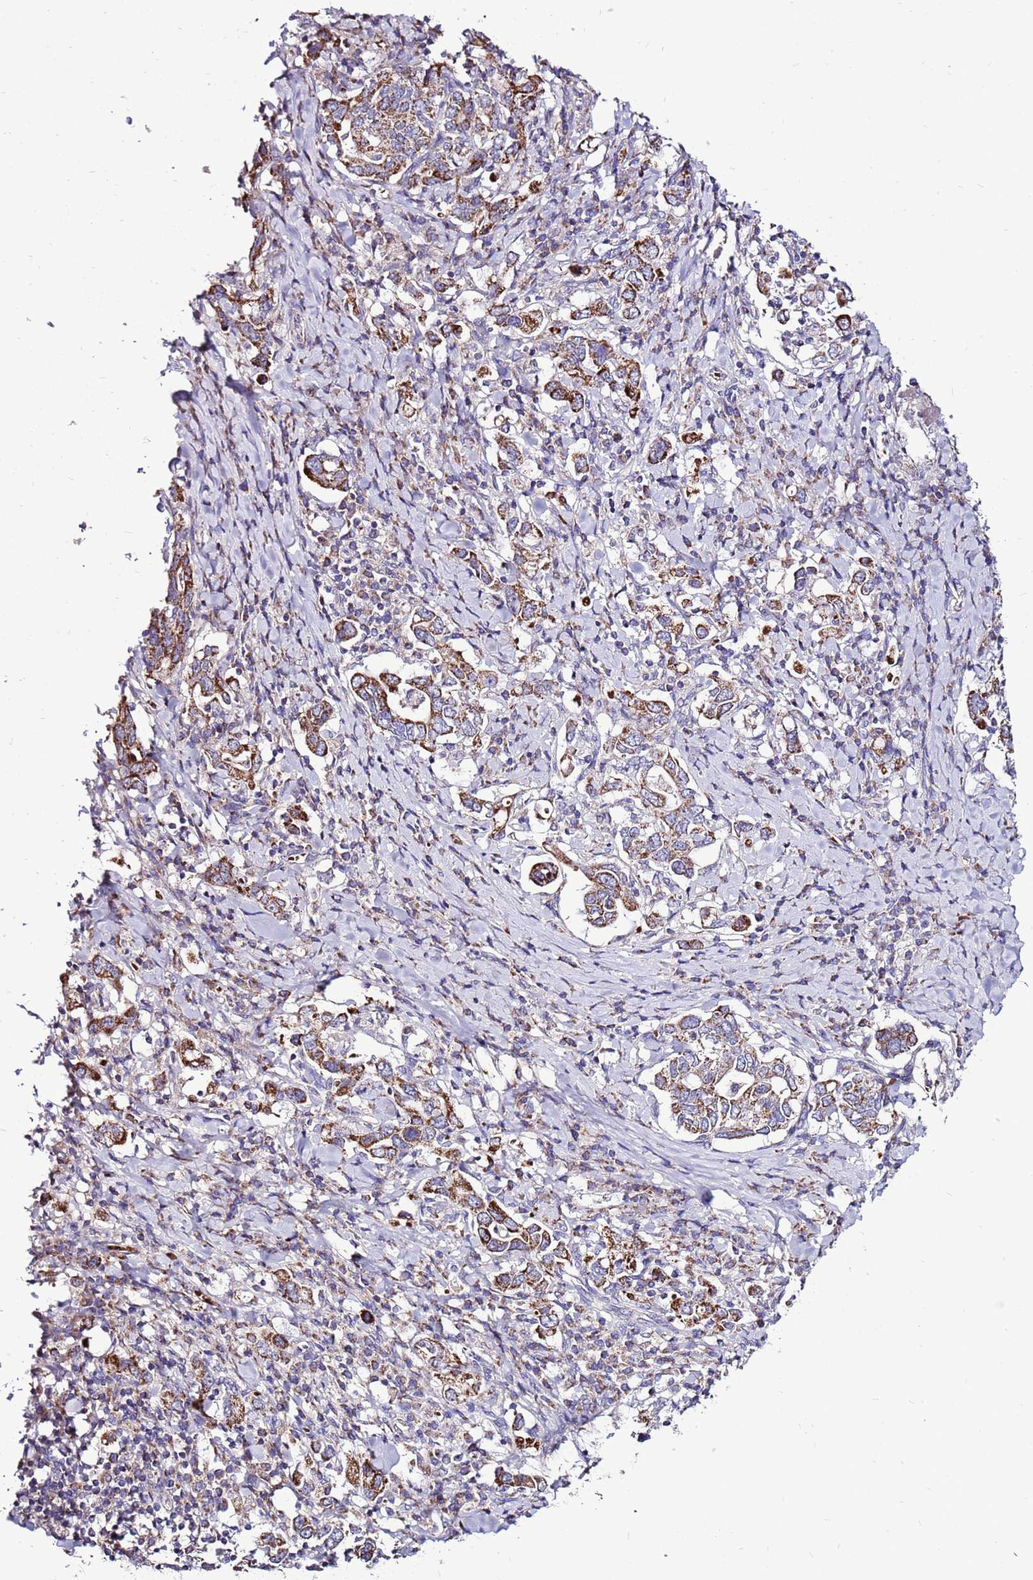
{"staining": {"intensity": "moderate", "quantity": ">75%", "location": "cytoplasmic/membranous"}, "tissue": "stomach cancer", "cell_type": "Tumor cells", "image_type": "cancer", "snomed": [{"axis": "morphology", "description": "Adenocarcinoma, NOS"}, {"axis": "topography", "description": "Stomach, upper"}, {"axis": "topography", "description": "Stomach"}], "caption": "A brown stain highlights moderate cytoplasmic/membranous positivity of a protein in human stomach cancer tumor cells. Nuclei are stained in blue.", "gene": "SPSB3", "patient": {"sex": "male", "age": 62}}